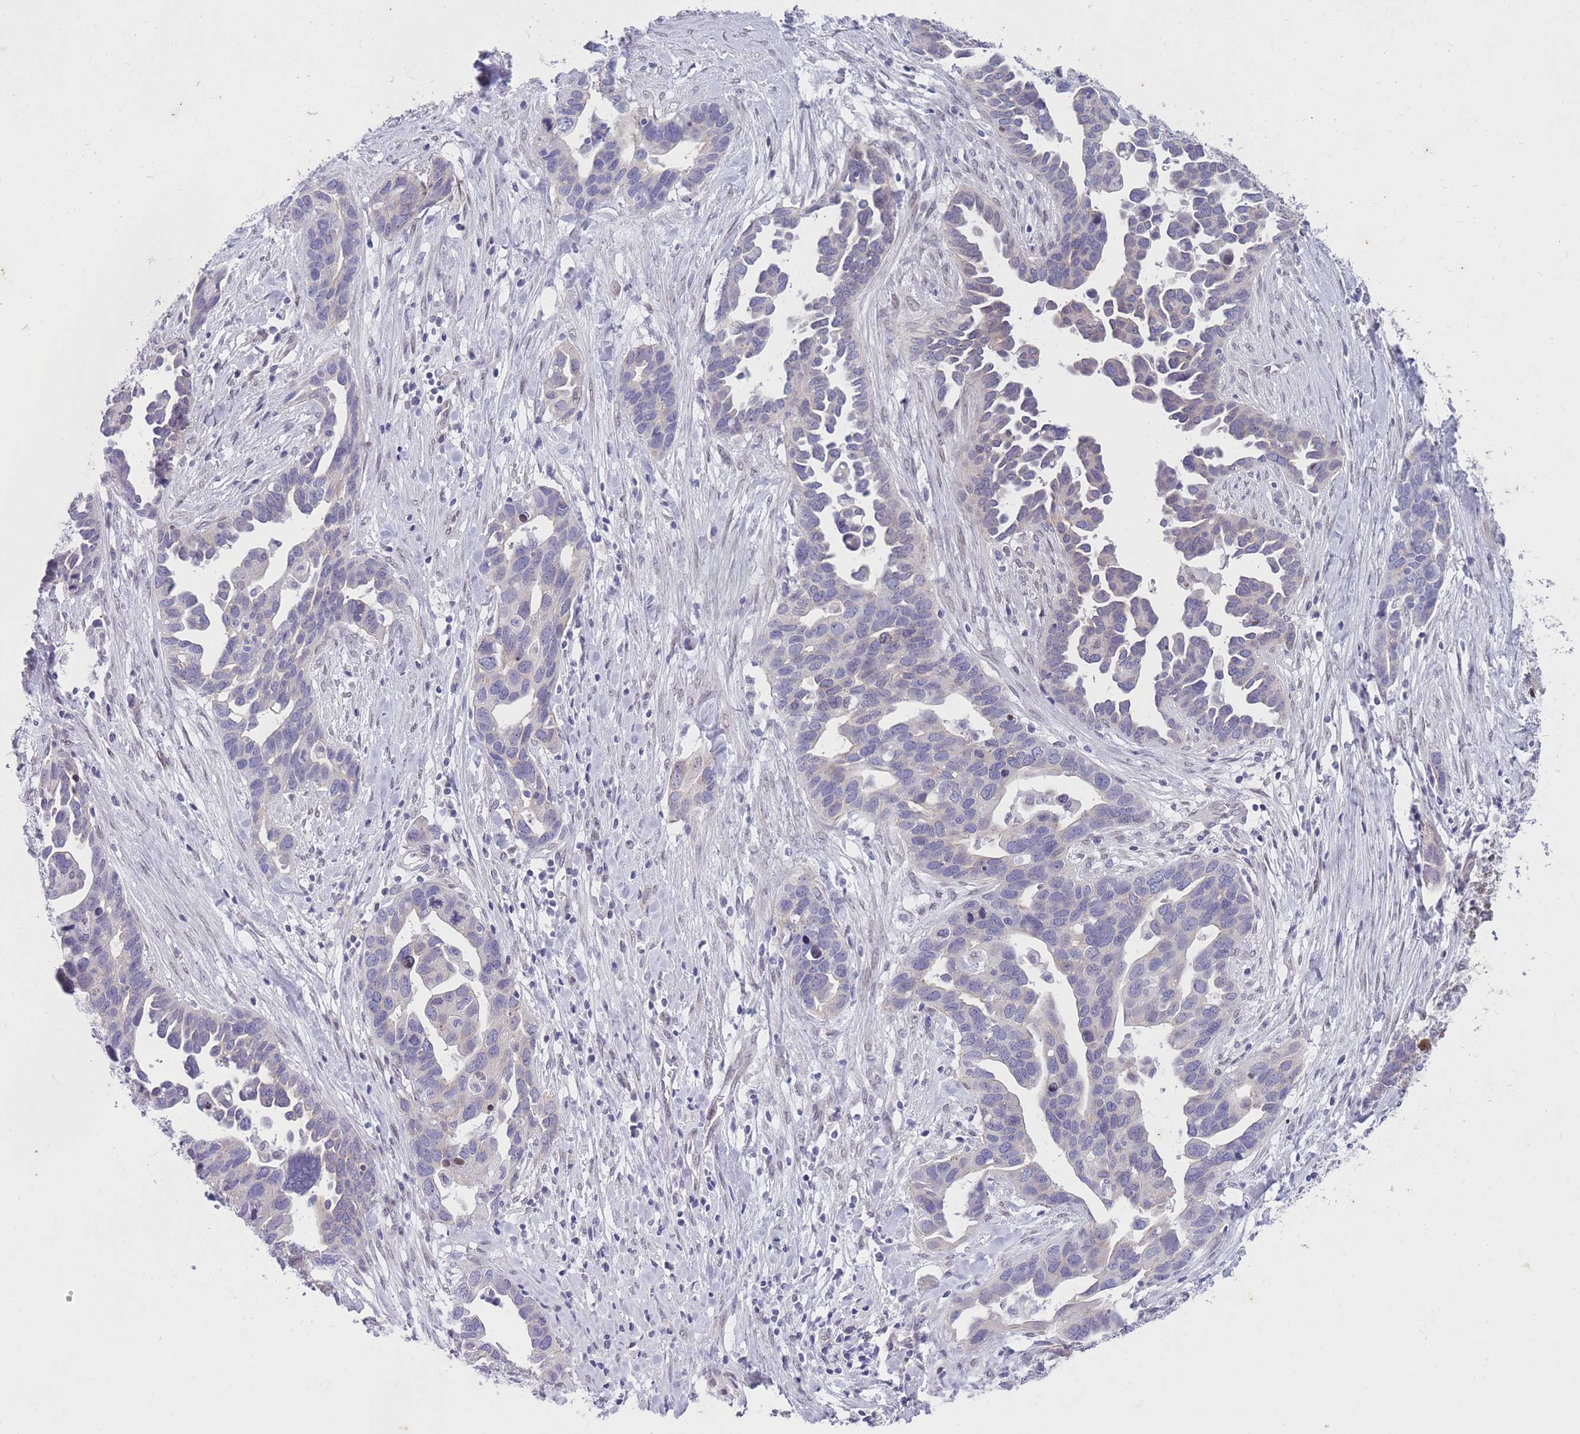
{"staining": {"intensity": "negative", "quantity": "none", "location": "none"}, "tissue": "ovarian cancer", "cell_type": "Tumor cells", "image_type": "cancer", "snomed": [{"axis": "morphology", "description": "Cystadenocarcinoma, serous, NOS"}, {"axis": "topography", "description": "Ovary"}], "caption": "This is a histopathology image of immunohistochemistry (IHC) staining of ovarian cancer, which shows no expression in tumor cells.", "gene": "HOOK2", "patient": {"sex": "female", "age": 54}}